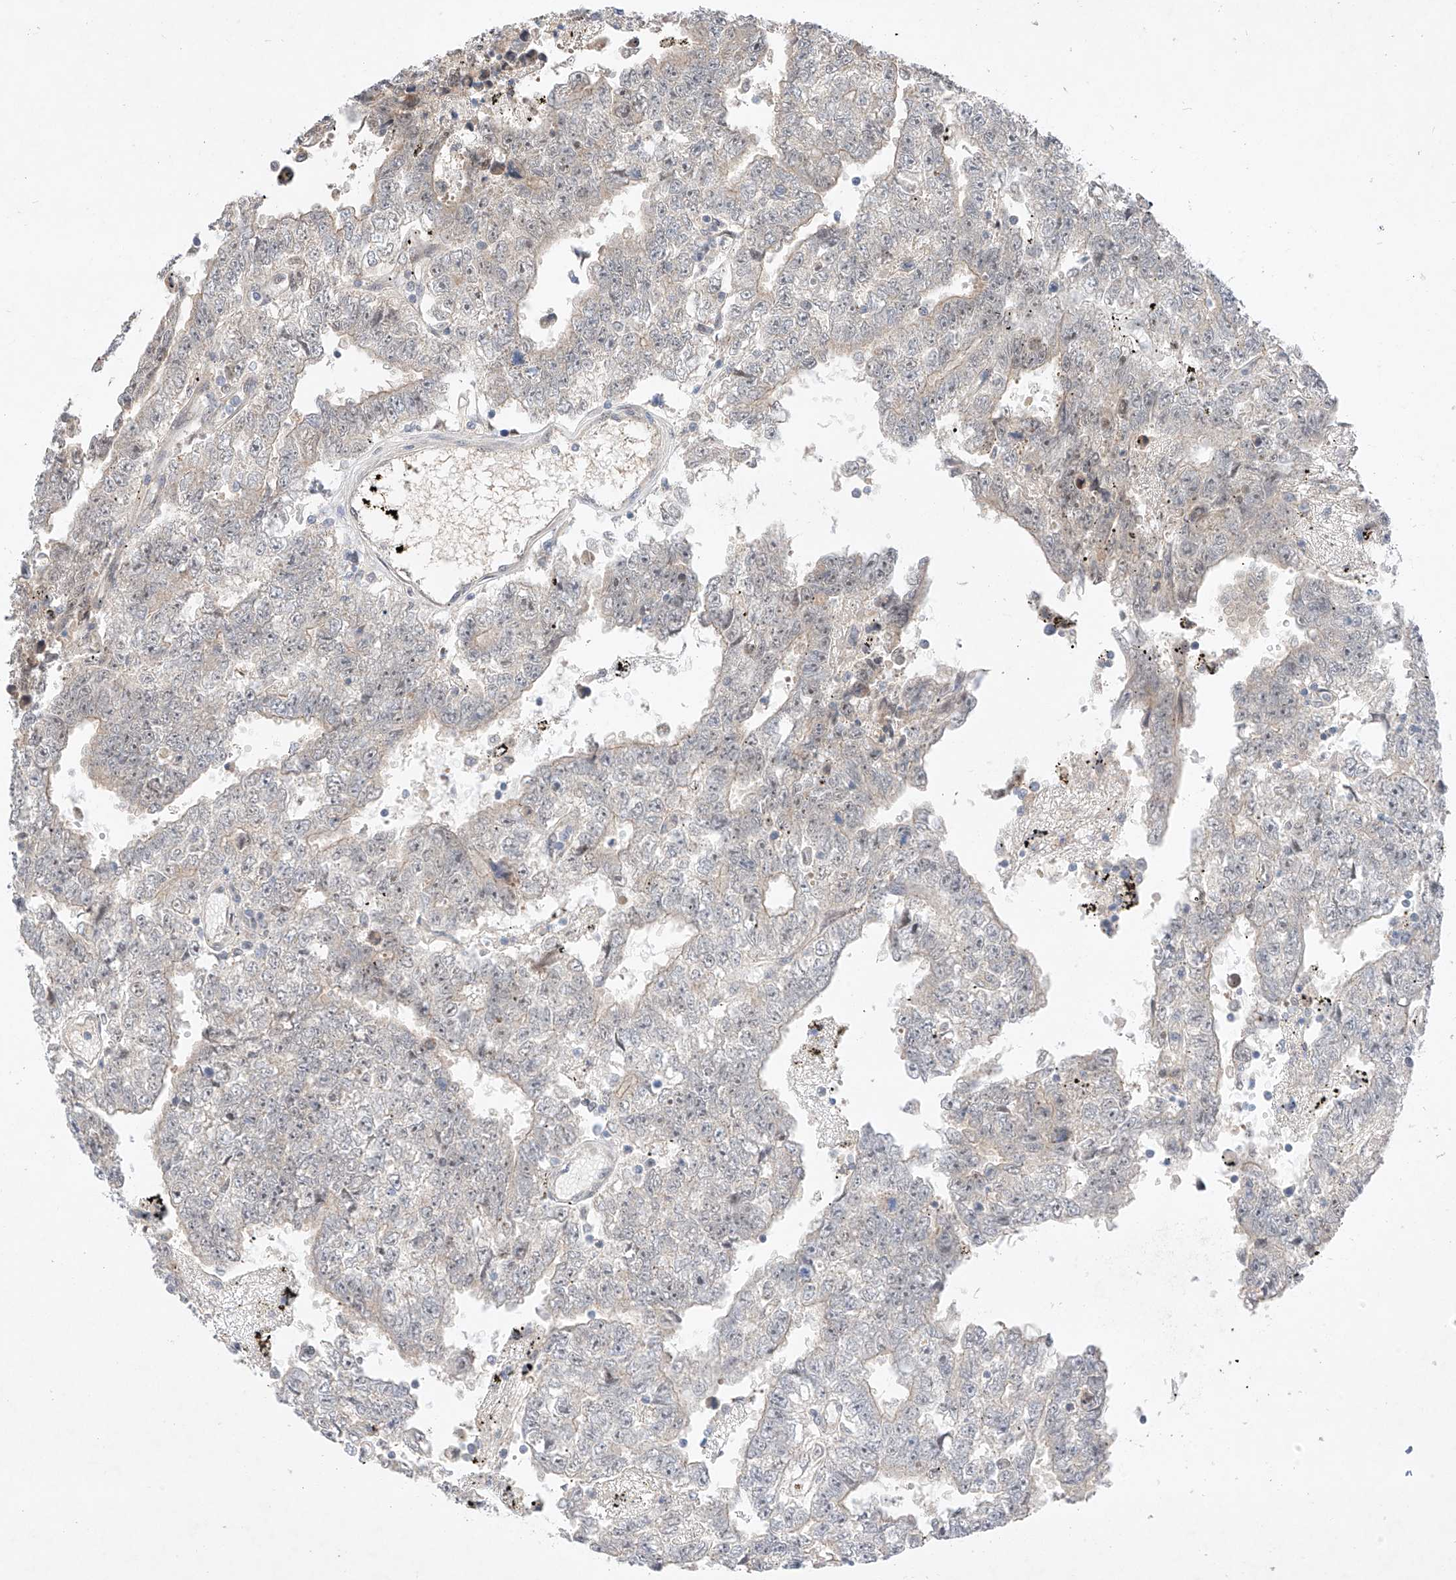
{"staining": {"intensity": "negative", "quantity": "none", "location": "none"}, "tissue": "testis cancer", "cell_type": "Tumor cells", "image_type": "cancer", "snomed": [{"axis": "morphology", "description": "Carcinoma, Embryonal, NOS"}, {"axis": "topography", "description": "Testis"}], "caption": "There is no significant positivity in tumor cells of testis cancer (embryonal carcinoma). (Stains: DAB (3,3'-diaminobenzidine) immunohistochemistry with hematoxylin counter stain, Microscopy: brightfield microscopy at high magnification).", "gene": "IL22RA2", "patient": {"sex": "male", "age": 25}}